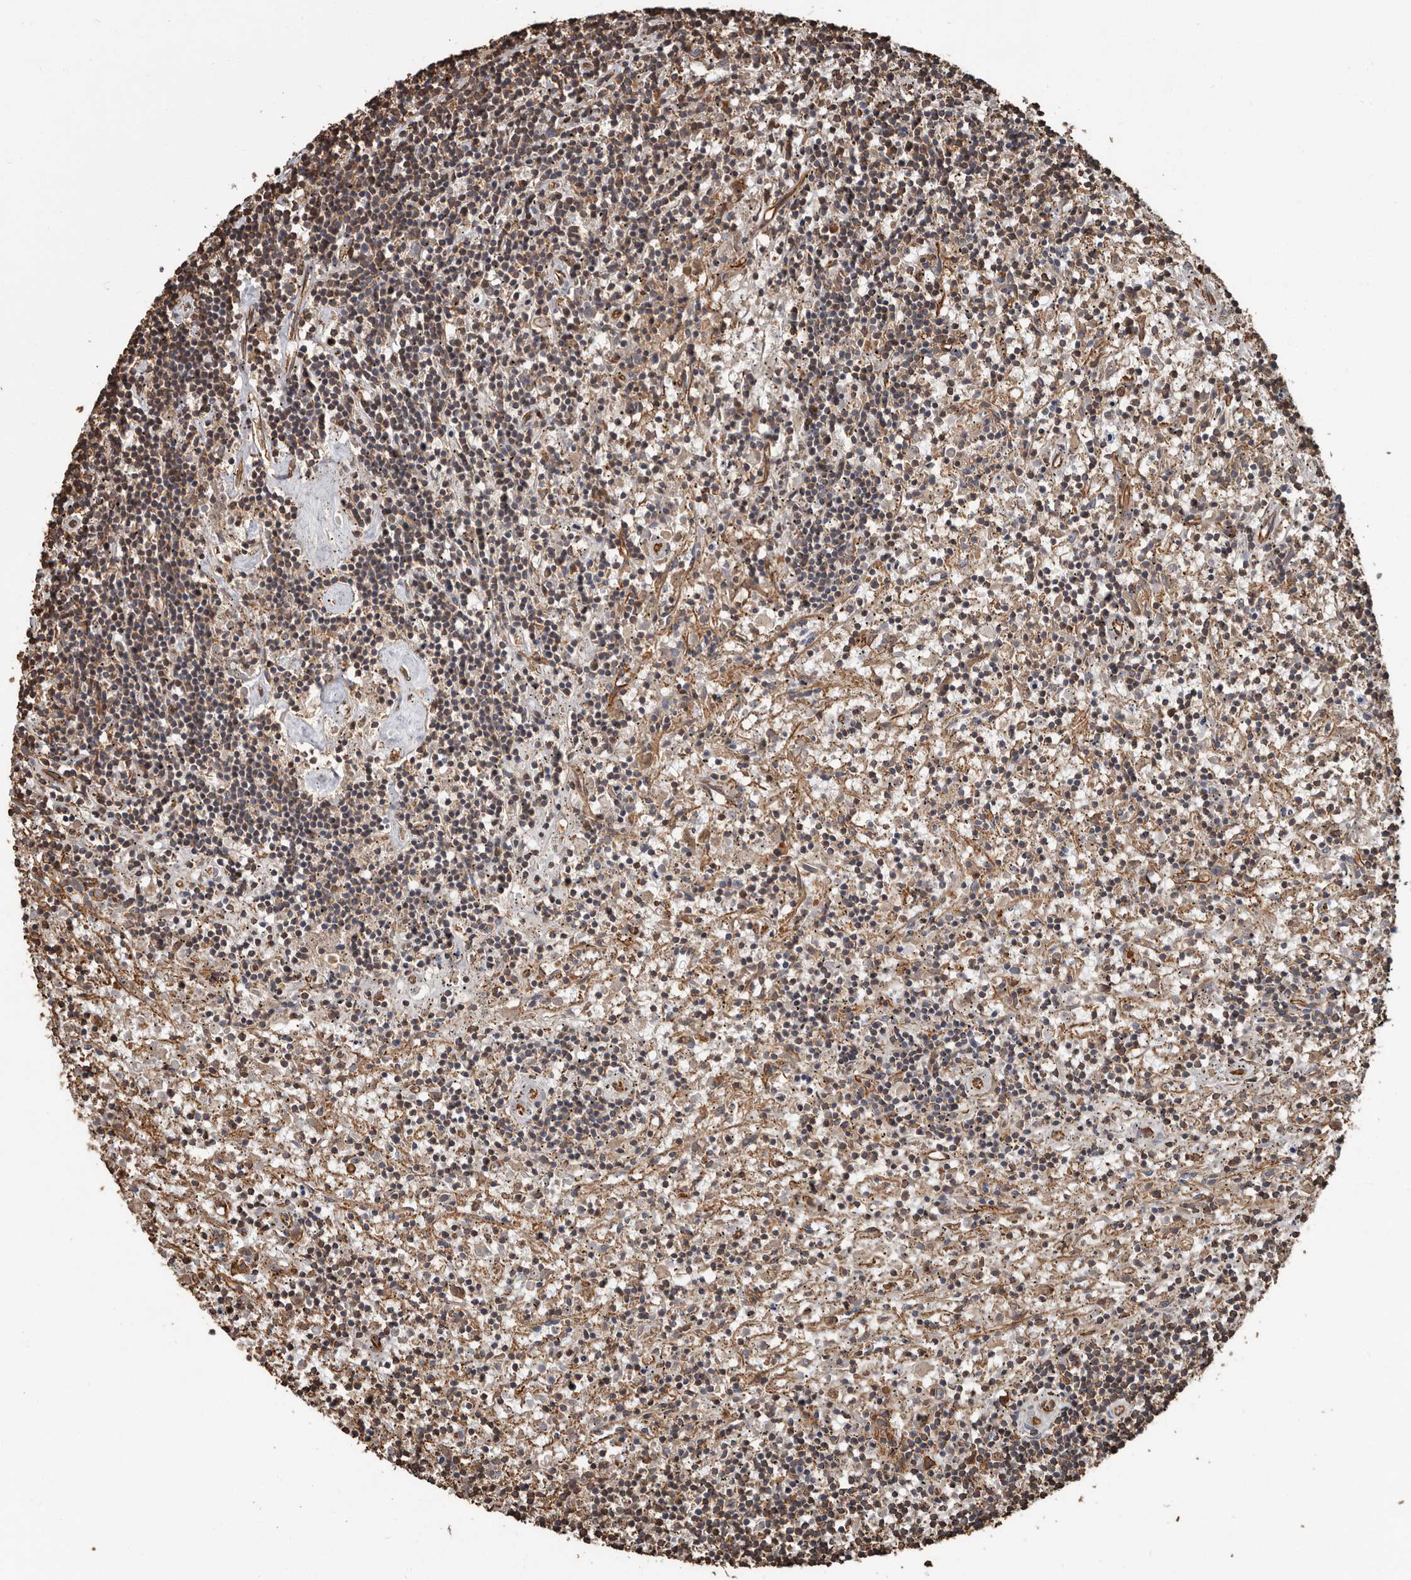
{"staining": {"intensity": "weak", "quantity": "25%-75%", "location": "cytoplasmic/membranous"}, "tissue": "lymphoma", "cell_type": "Tumor cells", "image_type": "cancer", "snomed": [{"axis": "morphology", "description": "Malignant lymphoma, non-Hodgkin's type, Low grade"}, {"axis": "topography", "description": "Spleen"}], "caption": "A brown stain highlights weak cytoplasmic/membranous expression of a protein in low-grade malignant lymphoma, non-Hodgkin's type tumor cells.", "gene": "DENND6B", "patient": {"sex": "male", "age": 76}}